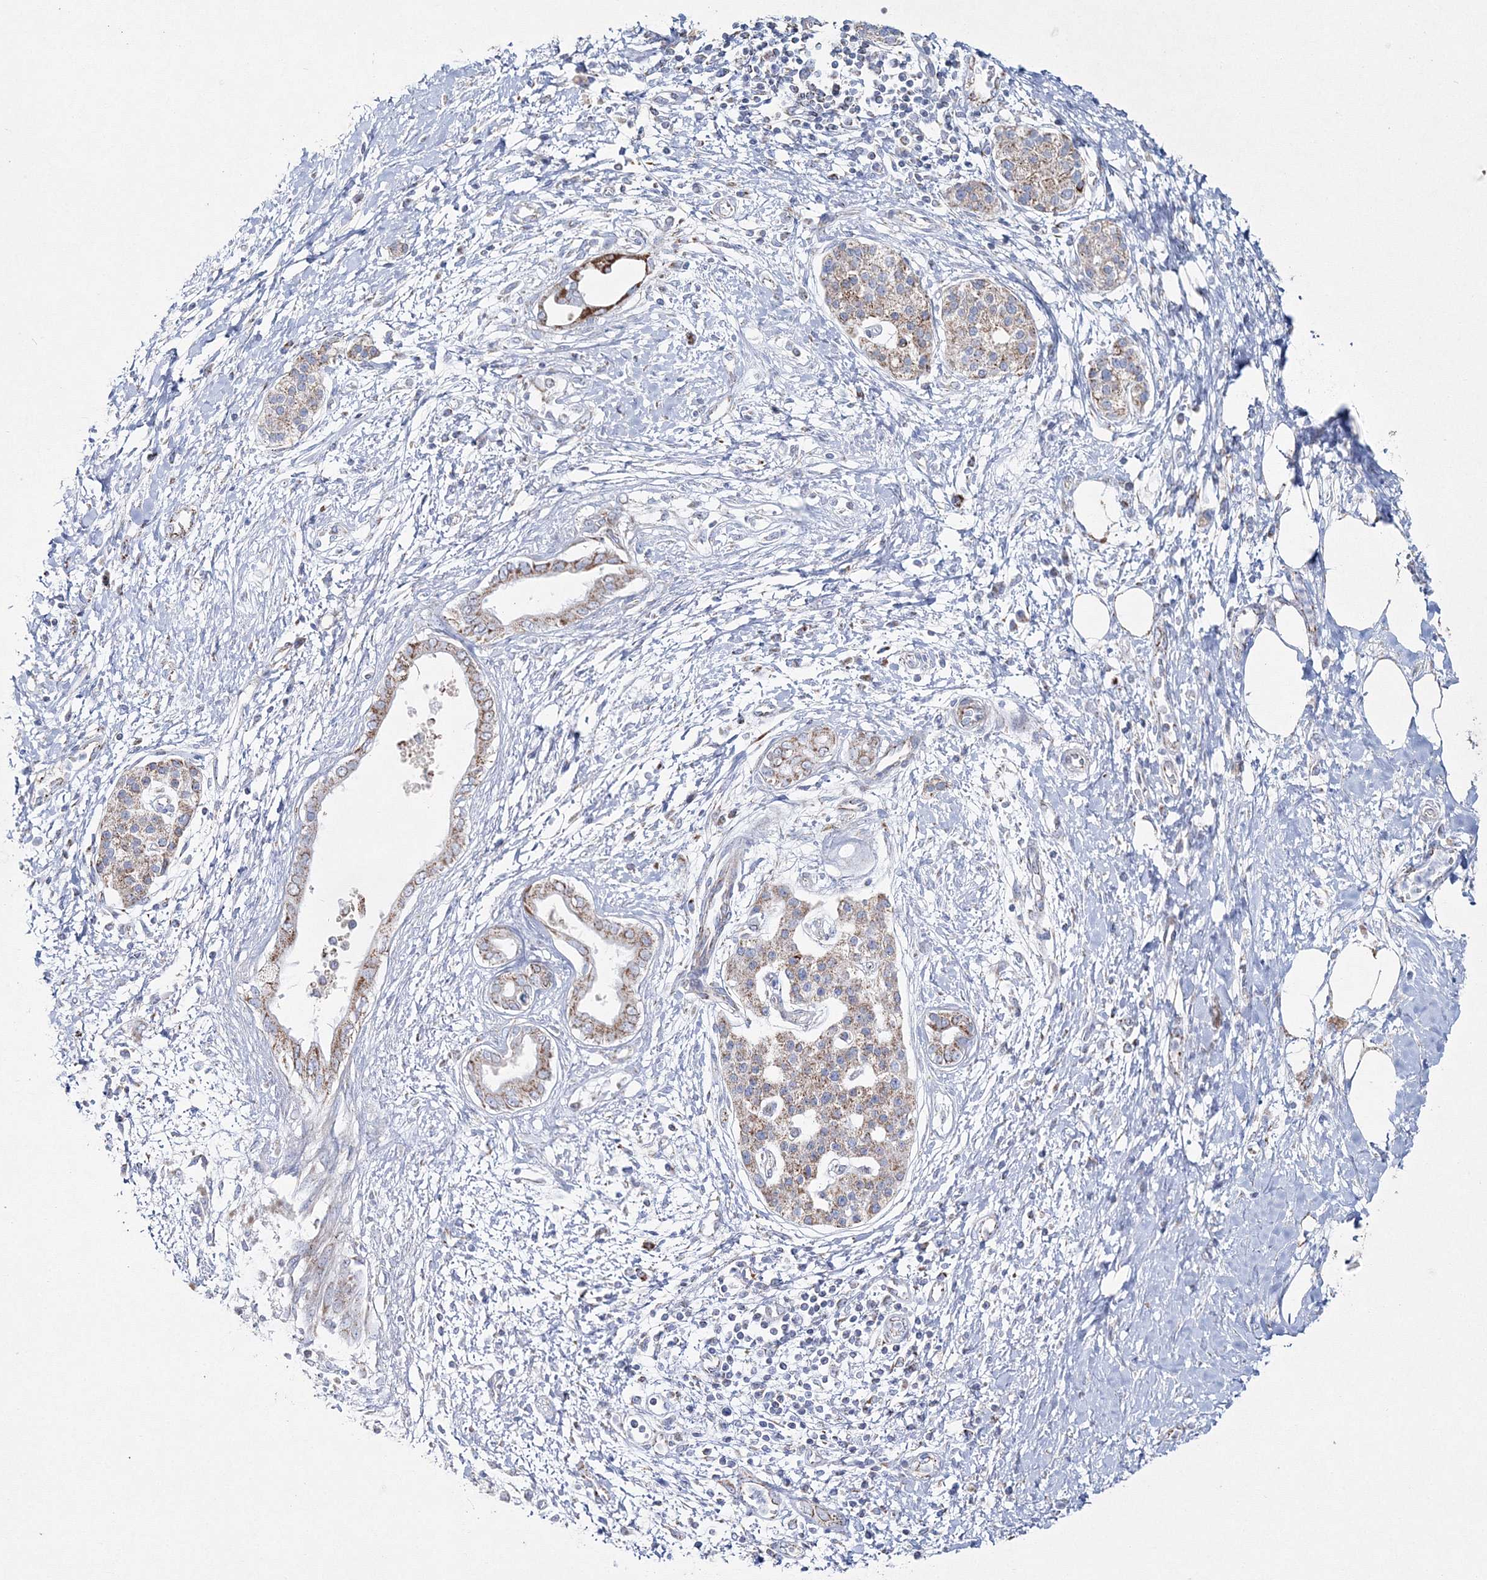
{"staining": {"intensity": "strong", "quantity": "25%-75%", "location": "cytoplasmic/membranous"}, "tissue": "pancreatic cancer", "cell_type": "Tumor cells", "image_type": "cancer", "snomed": [{"axis": "morphology", "description": "Adenocarcinoma, NOS"}, {"axis": "topography", "description": "Pancreas"}], "caption": "Immunohistochemistry (IHC) (DAB (3,3'-diaminobenzidine)) staining of human adenocarcinoma (pancreatic) exhibits strong cytoplasmic/membranous protein positivity in about 25%-75% of tumor cells.", "gene": "HIBCH", "patient": {"sex": "male", "age": 58}}